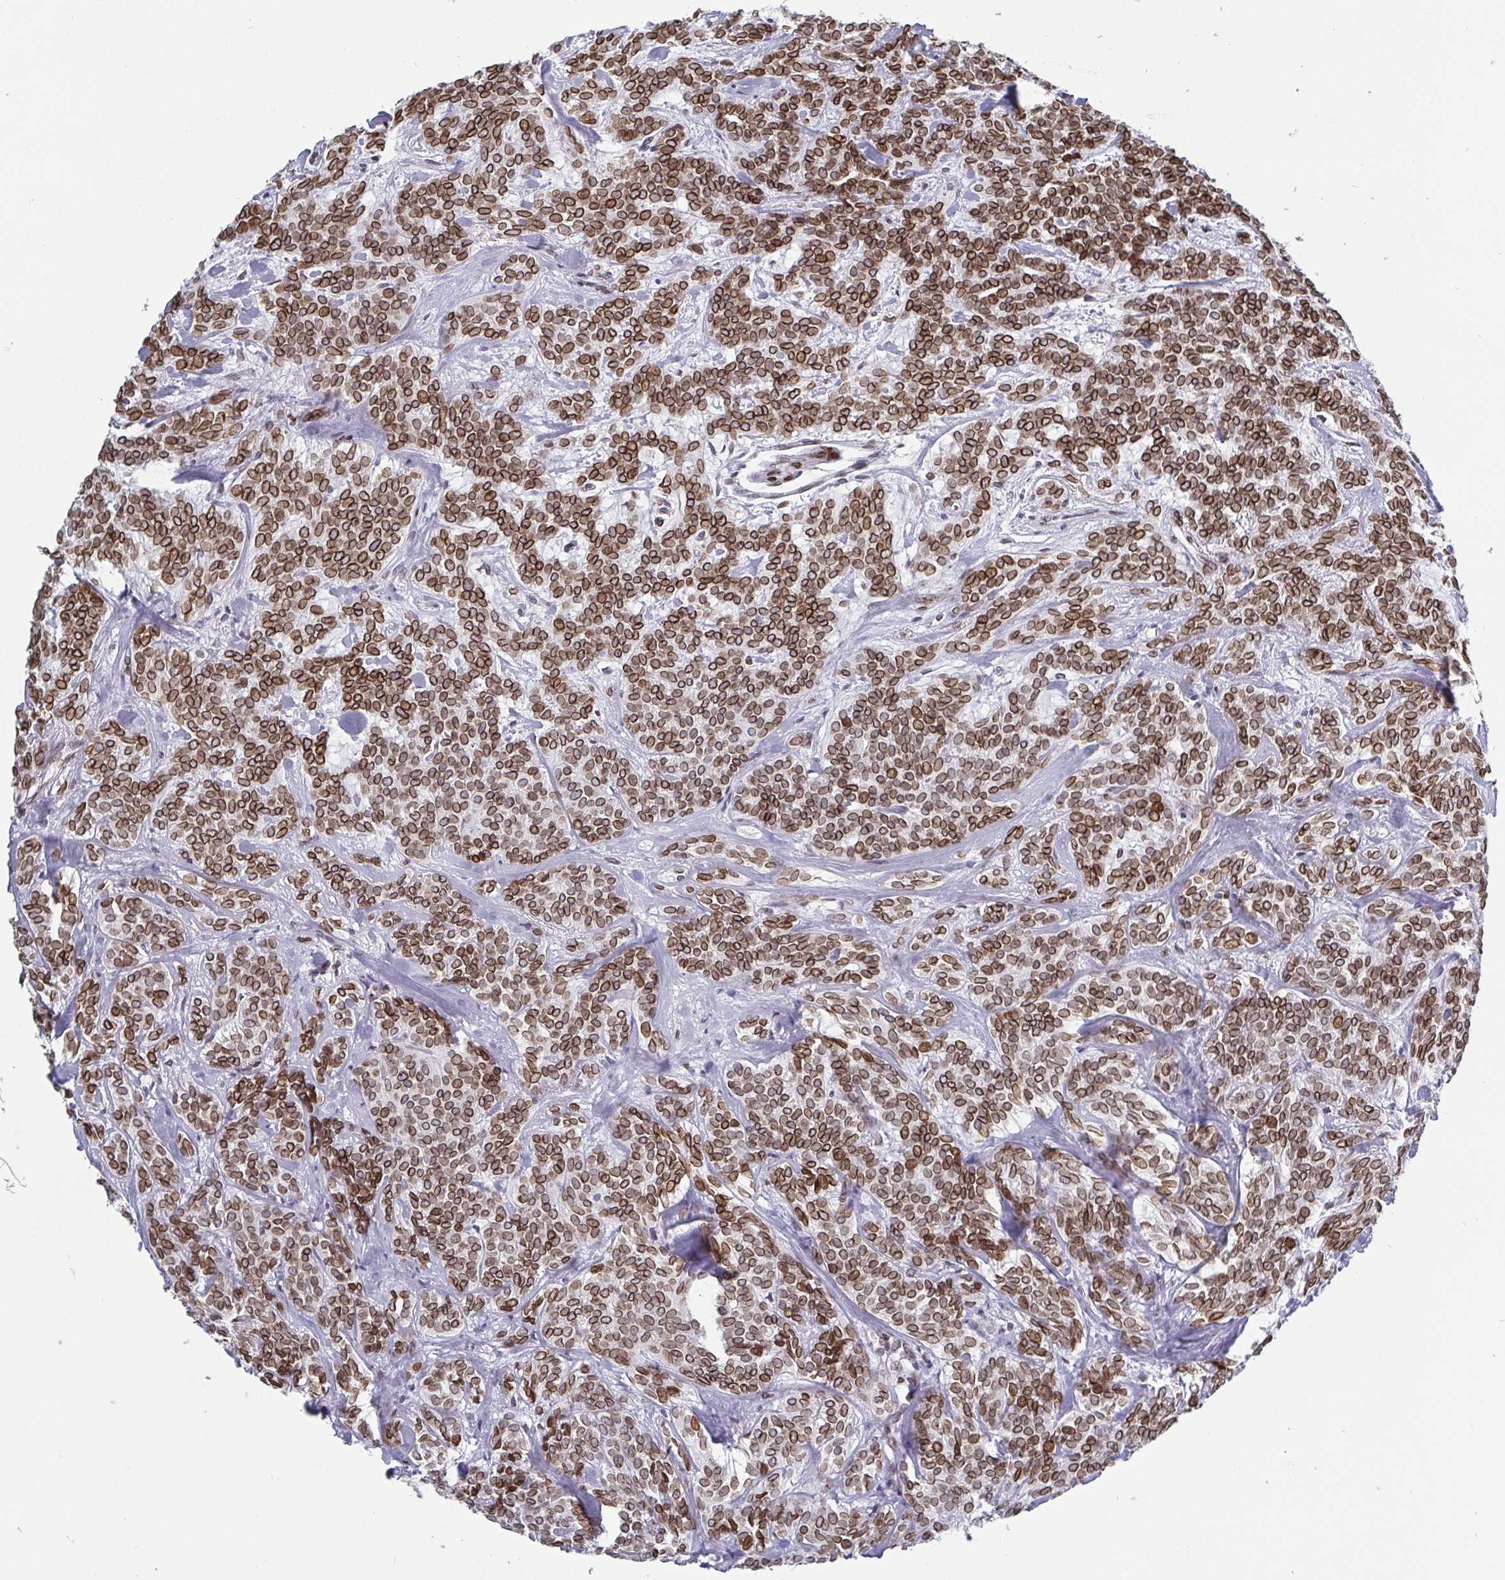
{"staining": {"intensity": "strong", "quantity": ">75%", "location": "cytoplasmic/membranous,nuclear"}, "tissue": "head and neck cancer", "cell_type": "Tumor cells", "image_type": "cancer", "snomed": [{"axis": "morphology", "description": "Adenocarcinoma, NOS"}, {"axis": "topography", "description": "Head-Neck"}], "caption": "High-magnification brightfield microscopy of head and neck cancer stained with DAB (3,3'-diaminobenzidine) (brown) and counterstained with hematoxylin (blue). tumor cells exhibit strong cytoplasmic/membranous and nuclear expression is identified in approximately>75% of cells.", "gene": "EMD", "patient": {"sex": "female", "age": 57}}